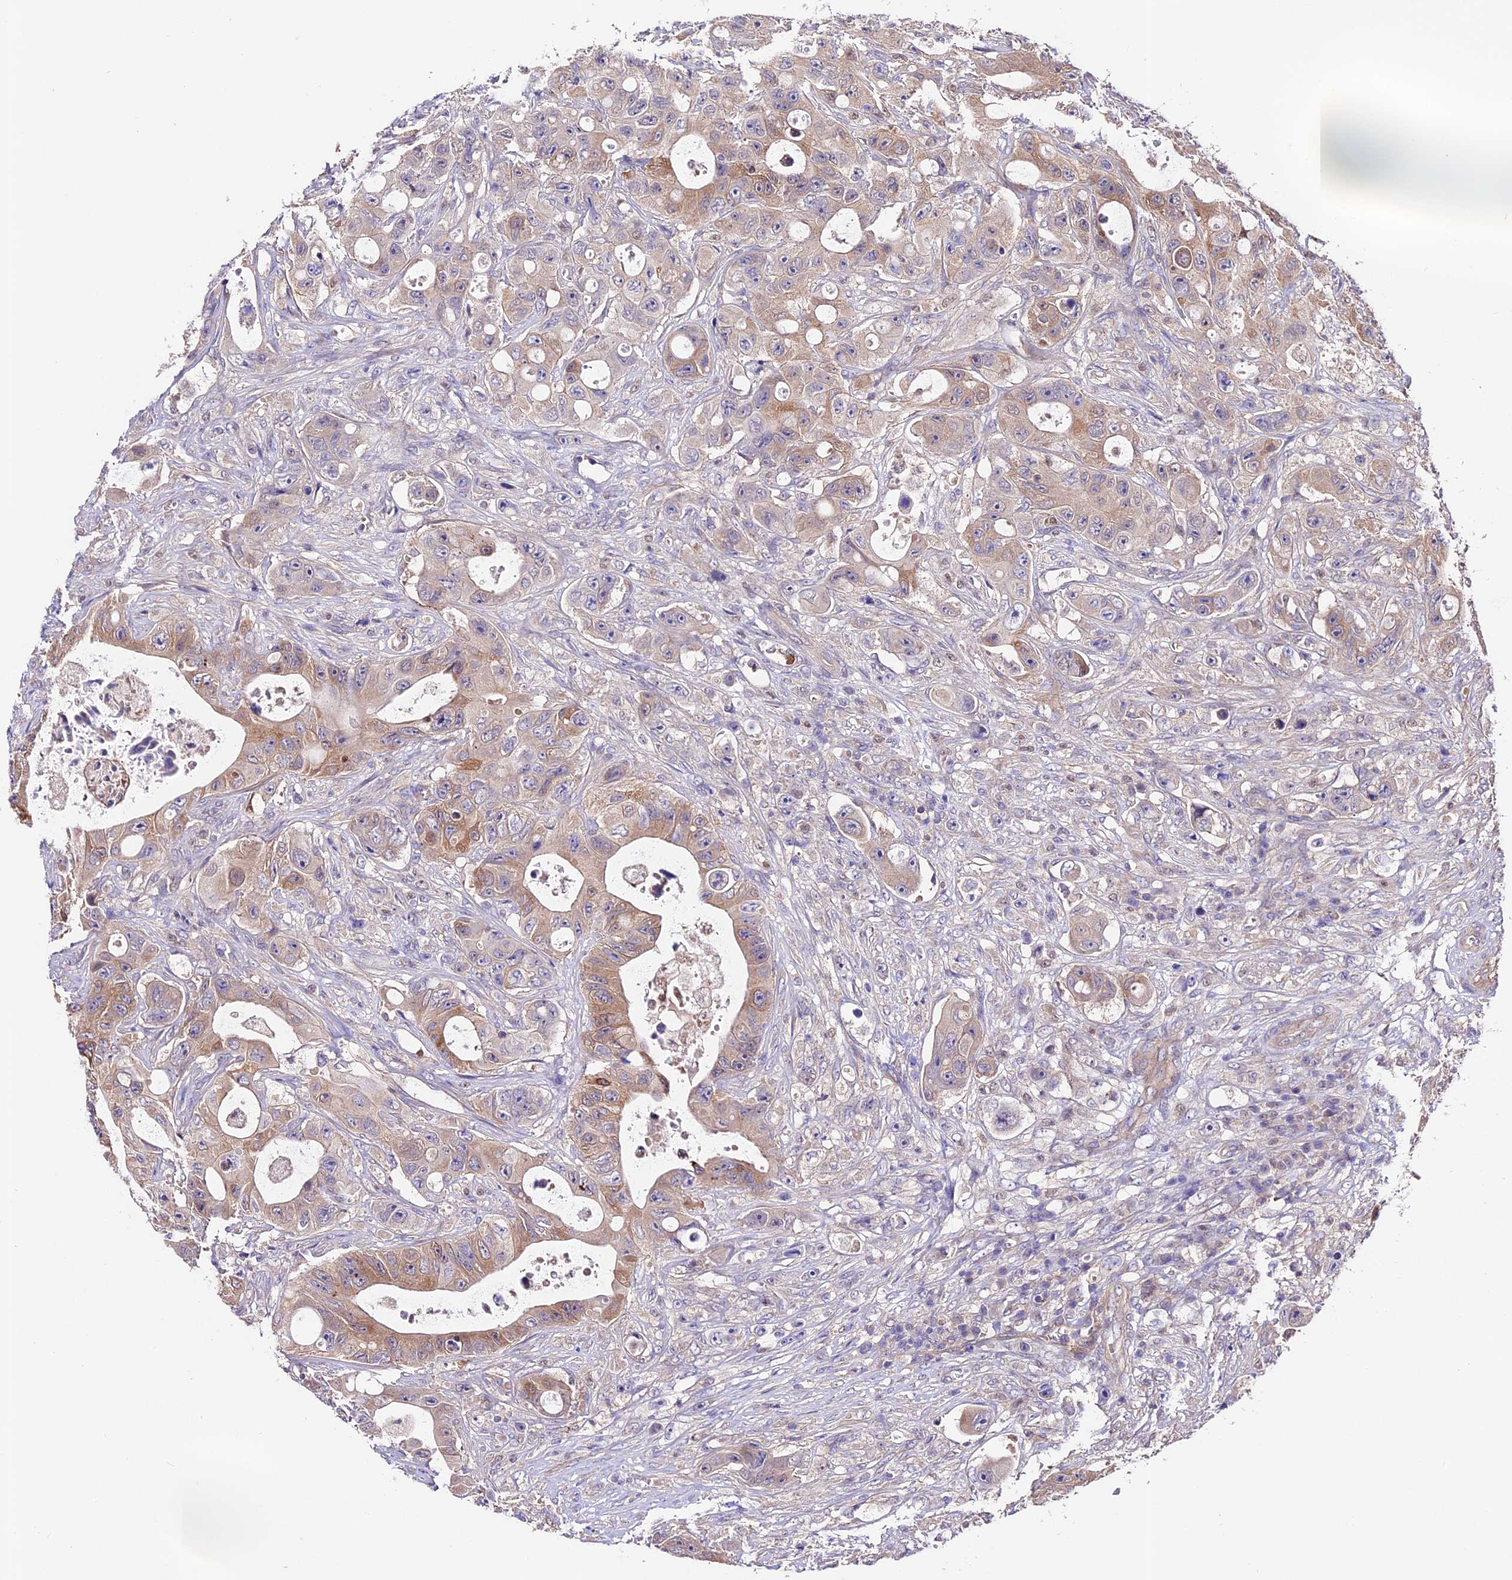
{"staining": {"intensity": "weak", "quantity": "25%-75%", "location": "cytoplasmic/membranous"}, "tissue": "colorectal cancer", "cell_type": "Tumor cells", "image_type": "cancer", "snomed": [{"axis": "morphology", "description": "Adenocarcinoma, NOS"}, {"axis": "topography", "description": "Colon"}], "caption": "Tumor cells display low levels of weak cytoplasmic/membranous expression in about 25%-75% of cells in human colorectal adenocarcinoma. (IHC, brightfield microscopy, high magnification).", "gene": "CES3", "patient": {"sex": "female", "age": 46}}